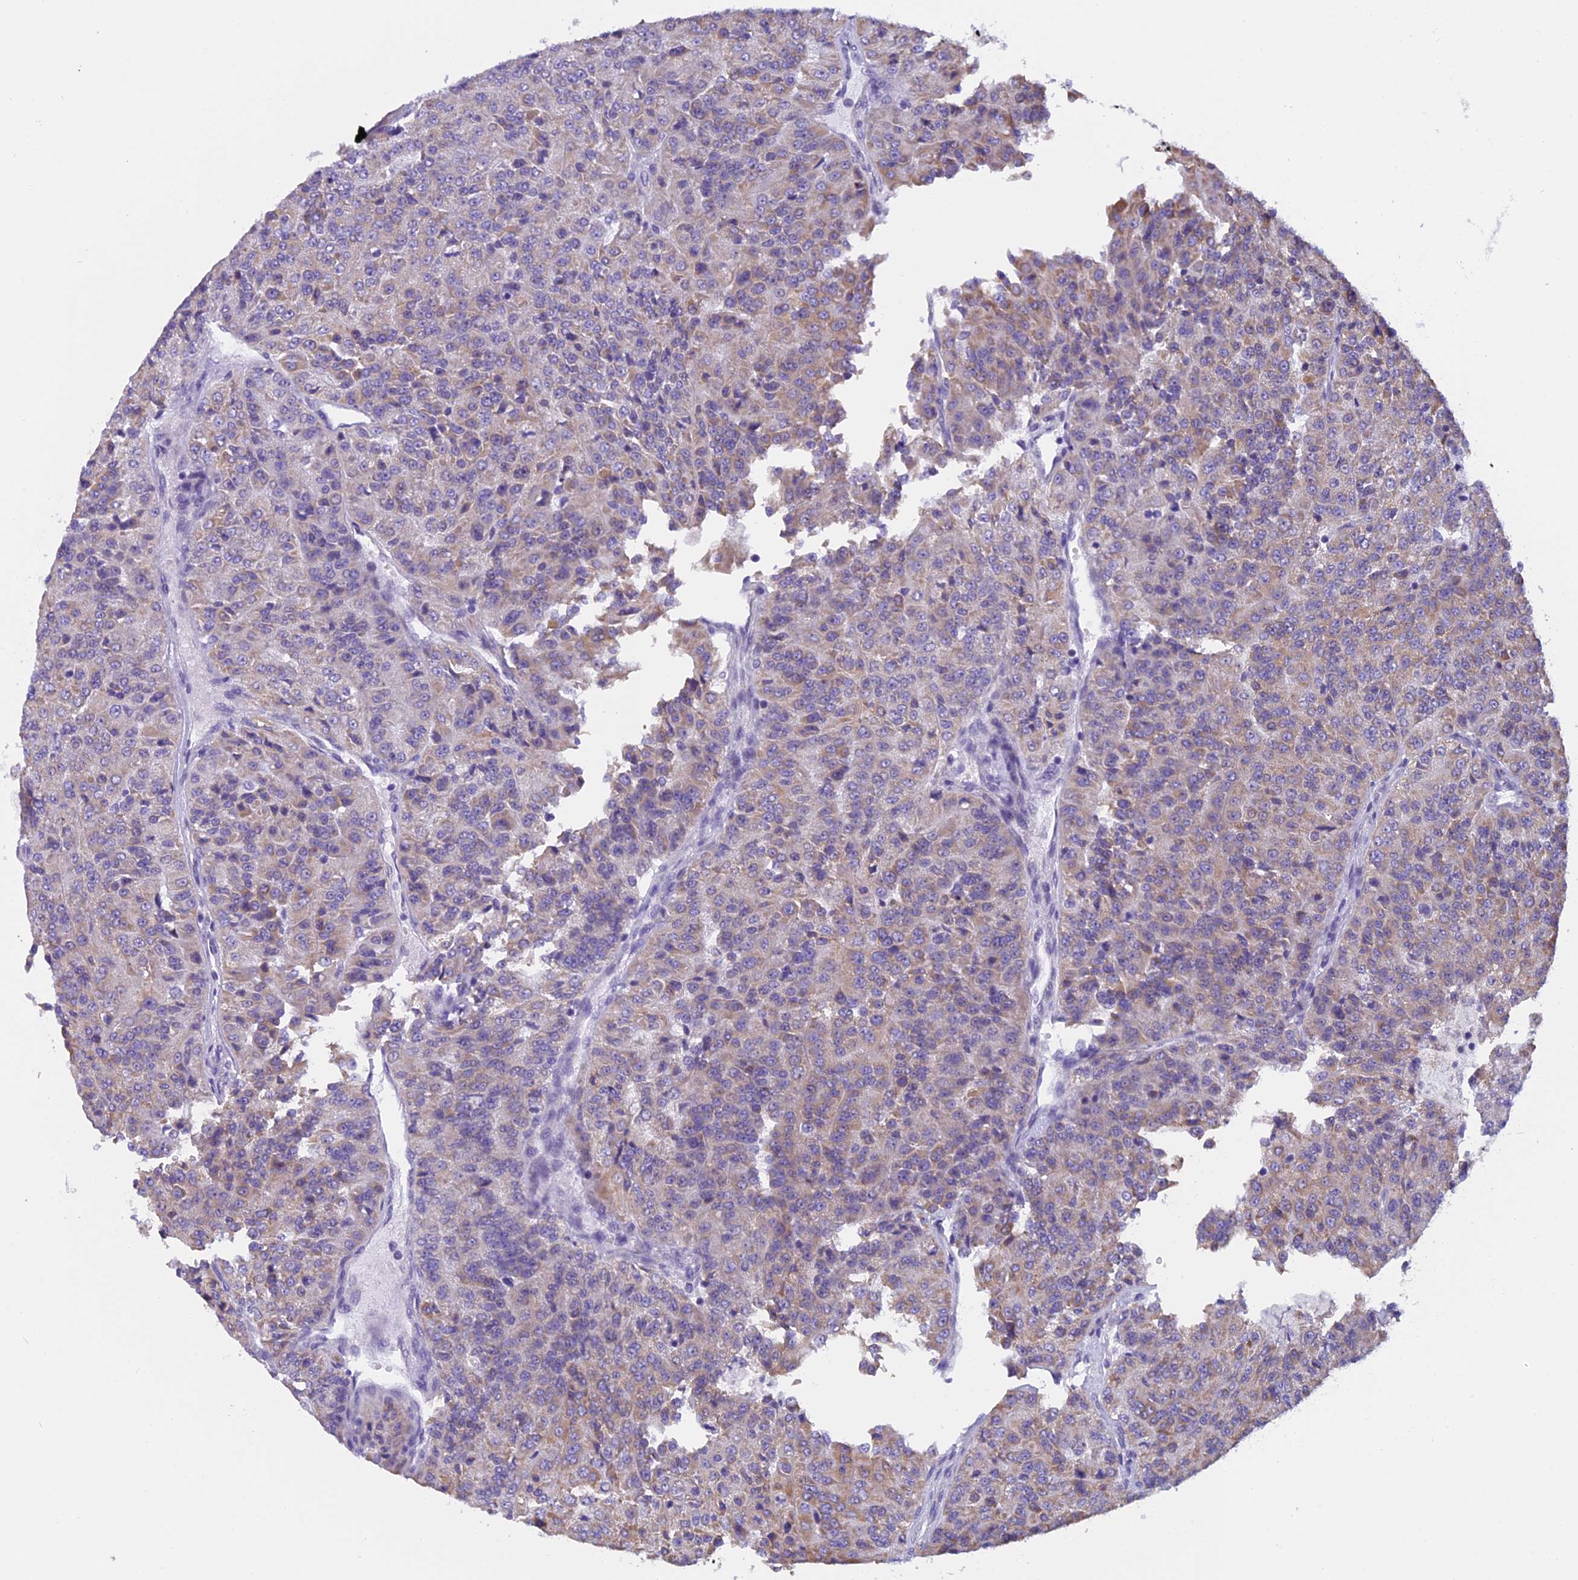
{"staining": {"intensity": "moderate", "quantity": "25%-75%", "location": "cytoplasmic/membranous"}, "tissue": "renal cancer", "cell_type": "Tumor cells", "image_type": "cancer", "snomed": [{"axis": "morphology", "description": "Adenocarcinoma, NOS"}, {"axis": "topography", "description": "Kidney"}], "caption": "Immunohistochemistry (IHC) image of neoplastic tissue: adenocarcinoma (renal) stained using IHC exhibits medium levels of moderate protein expression localized specifically in the cytoplasmic/membranous of tumor cells, appearing as a cytoplasmic/membranous brown color.", "gene": "ZNF317", "patient": {"sex": "female", "age": 63}}